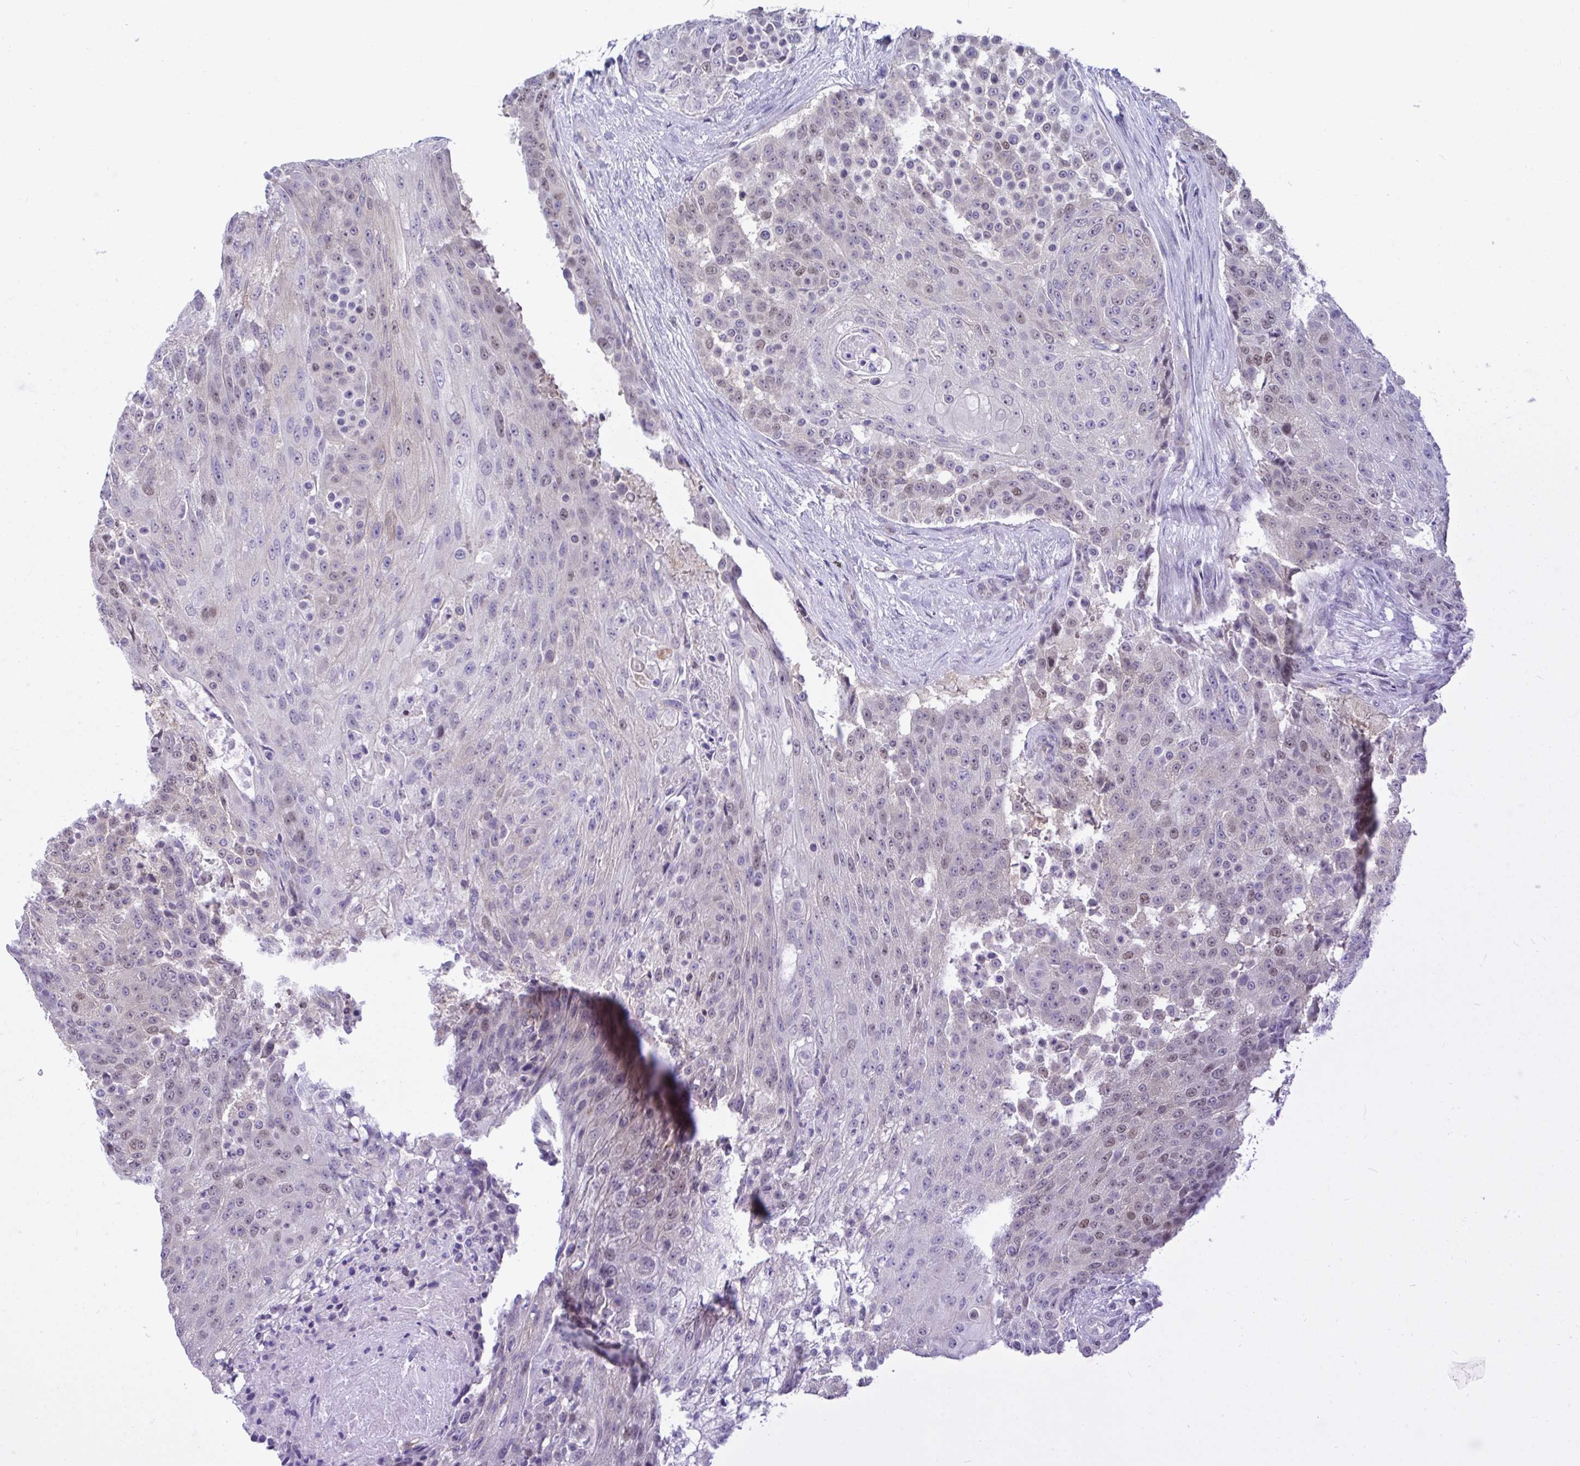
{"staining": {"intensity": "moderate", "quantity": "<25%", "location": "nuclear"}, "tissue": "urothelial cancer", "cell_type": "Tumor cells", "image_type": "cancer", "snomed": [{"axis": "morphology", "description": "Urothelial carcinoma, High grade"}, {"axis": "topography", "description": "Urinary bladder"}], "caption": "Urothelial carcinoma (high-grade) stained with DAB immunohistochemistry (IHC) reveals low levels of moderate nuclear positivity in about <25% of tumor cells.", "gene": "SNX11", "patient": {"sex": "female", "age": 63}}